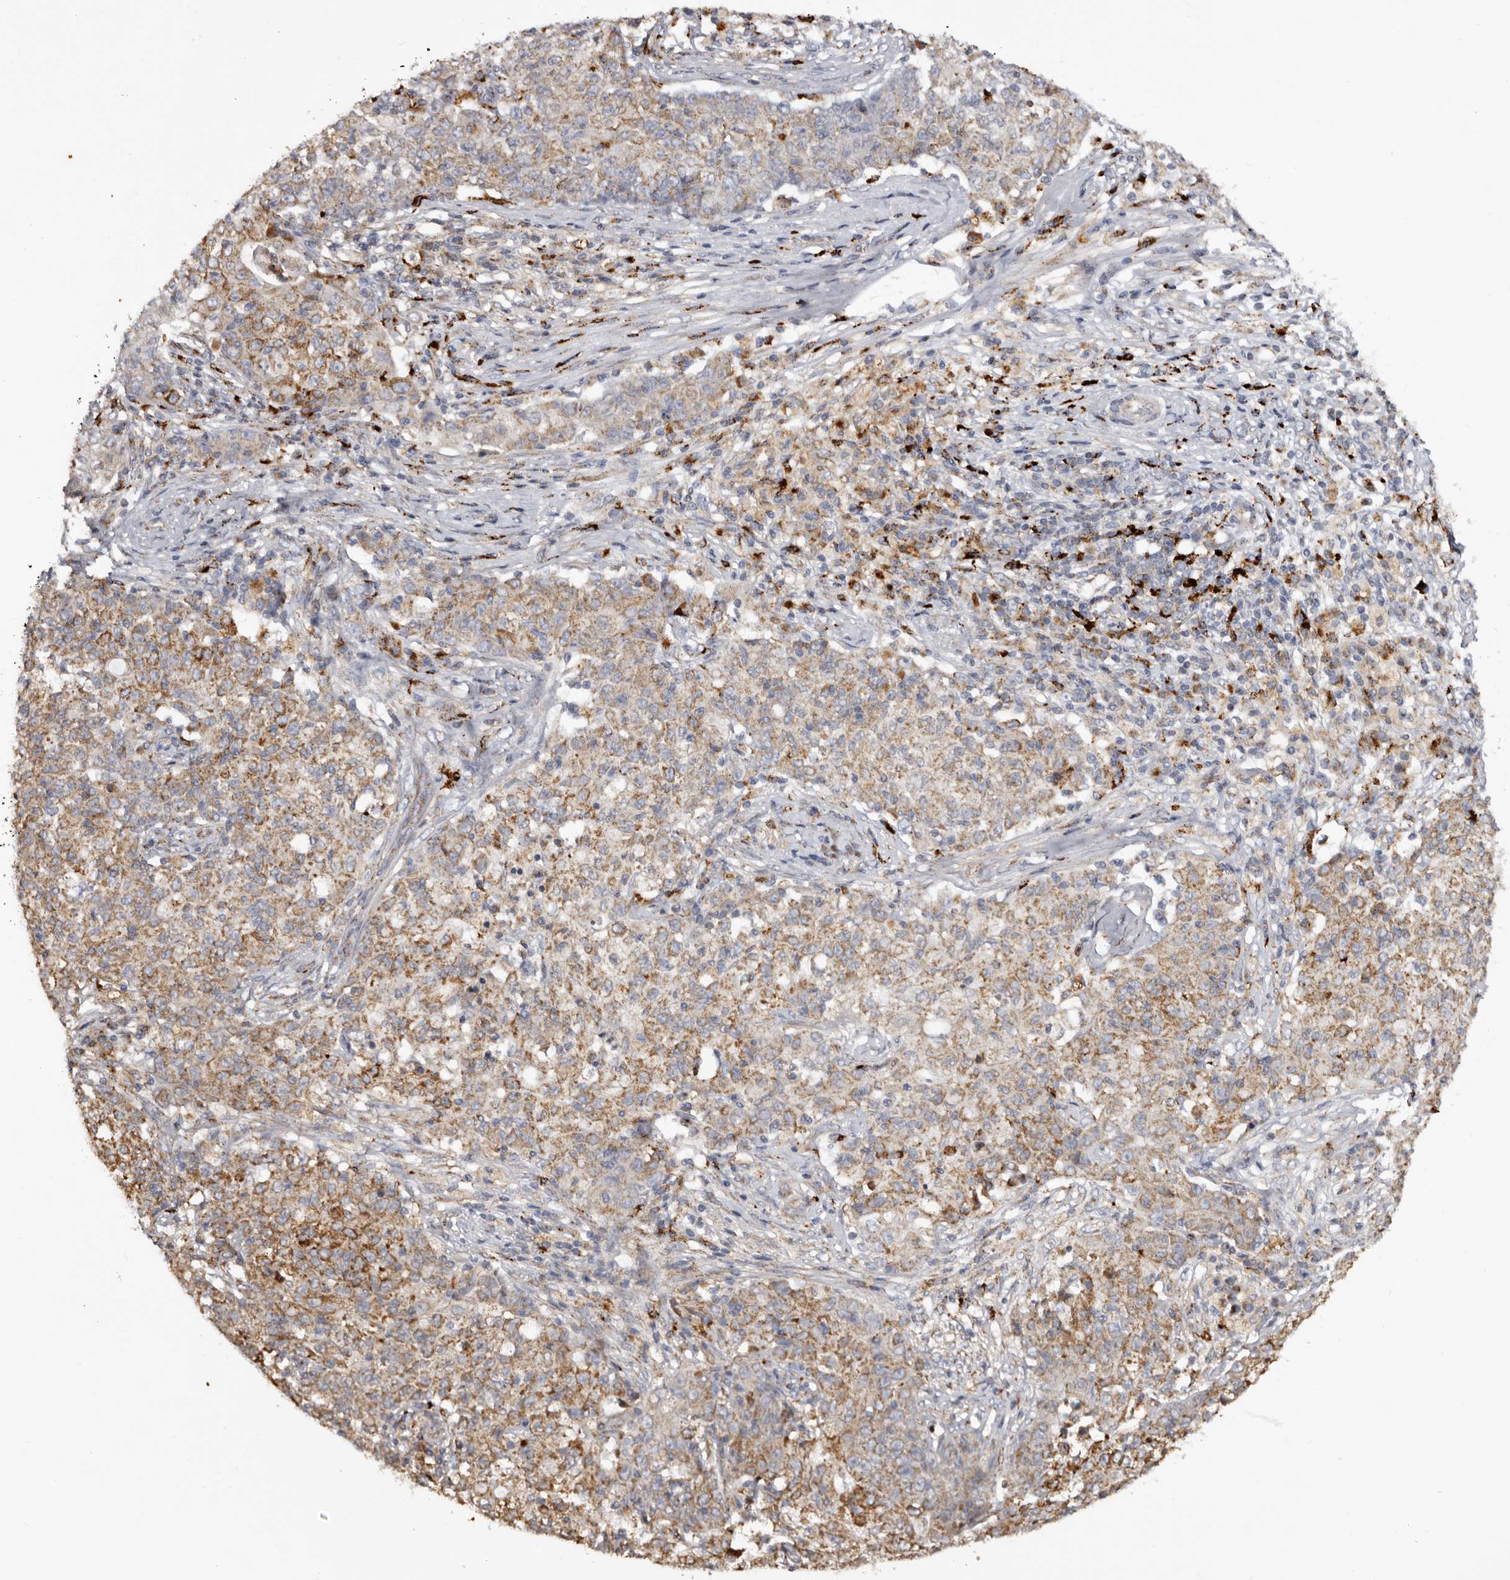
{"staining": {"intensity": "moderate", "quantity": ">75%", "location": "cytoplasmic/membranous"}, "tissue": "ovarian cancer", "cell_type": "Tumor cells", "image_type": "cancer", "snomed": [{"axis": "morphology", "description": "Carcinoma, endometroid"}, {"axis": "topography", "description": "Ovary"}], "caption": "Ovarian cancer (endometroid carcinoma) stained with a brown dye demonstrates moderate cytoplasmic/membranous positive expression in about >75% of tumor cells.", "gene": "MECR", "patient": {"sex": "female", "age": 42}}